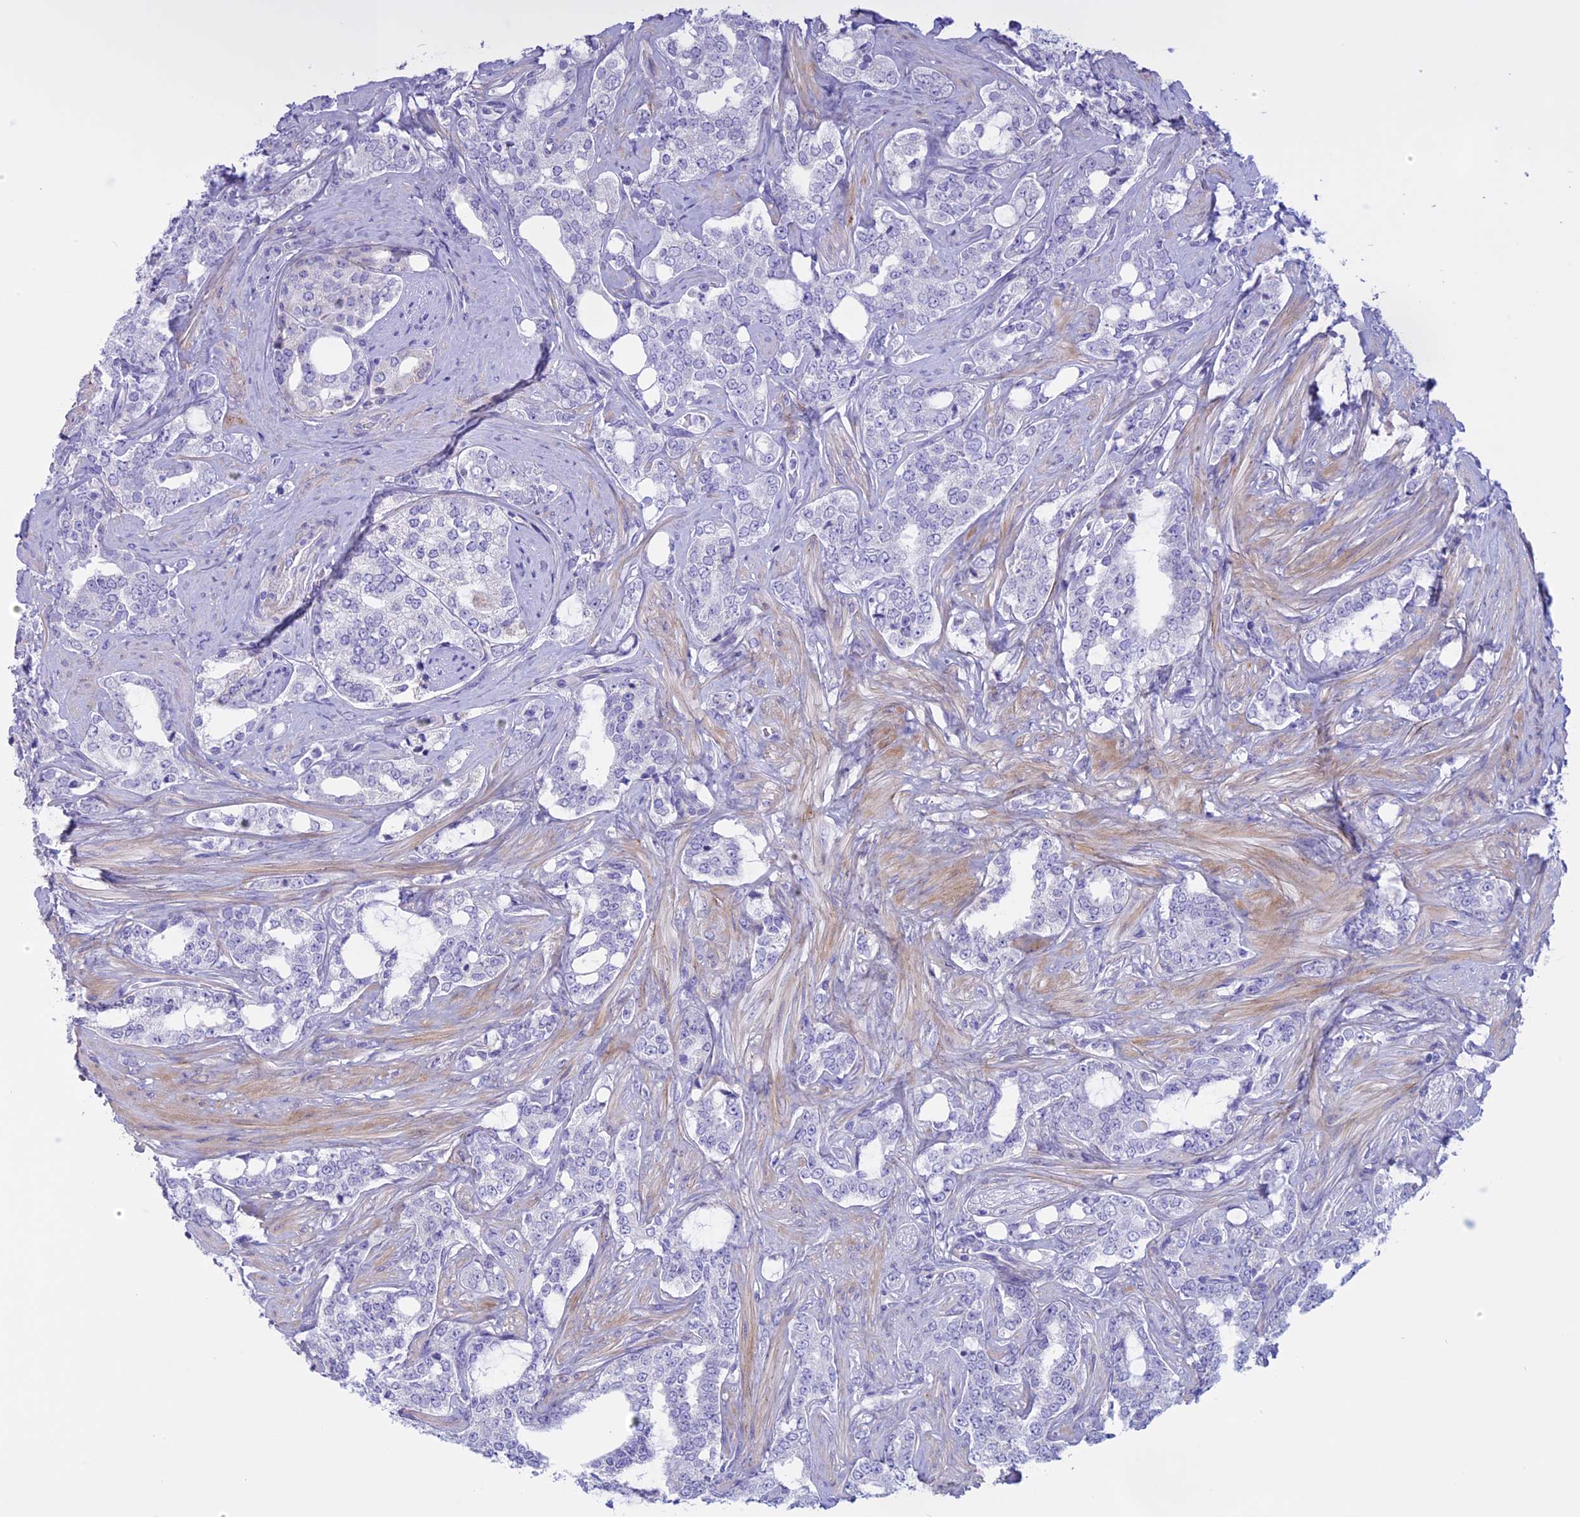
{"staining": {"intensity": "negative", "quantity": "none", "location": "none"}, "tissue": "prostate cancer", "cell_type": "Tumor cells", "image_type": "cancer", "snomed": [{"axis": "morphology", "description": "Adenocarcinoma, High grade"}, {"axis": "topography", "description": "Prostate"}], "caption": "The micrograph displays no staining of tumor cells in adenocarcinoma (high-grade) (prostate).", "gene": "SPHKAP", "patient": {"sex": "male", "age": 64}}